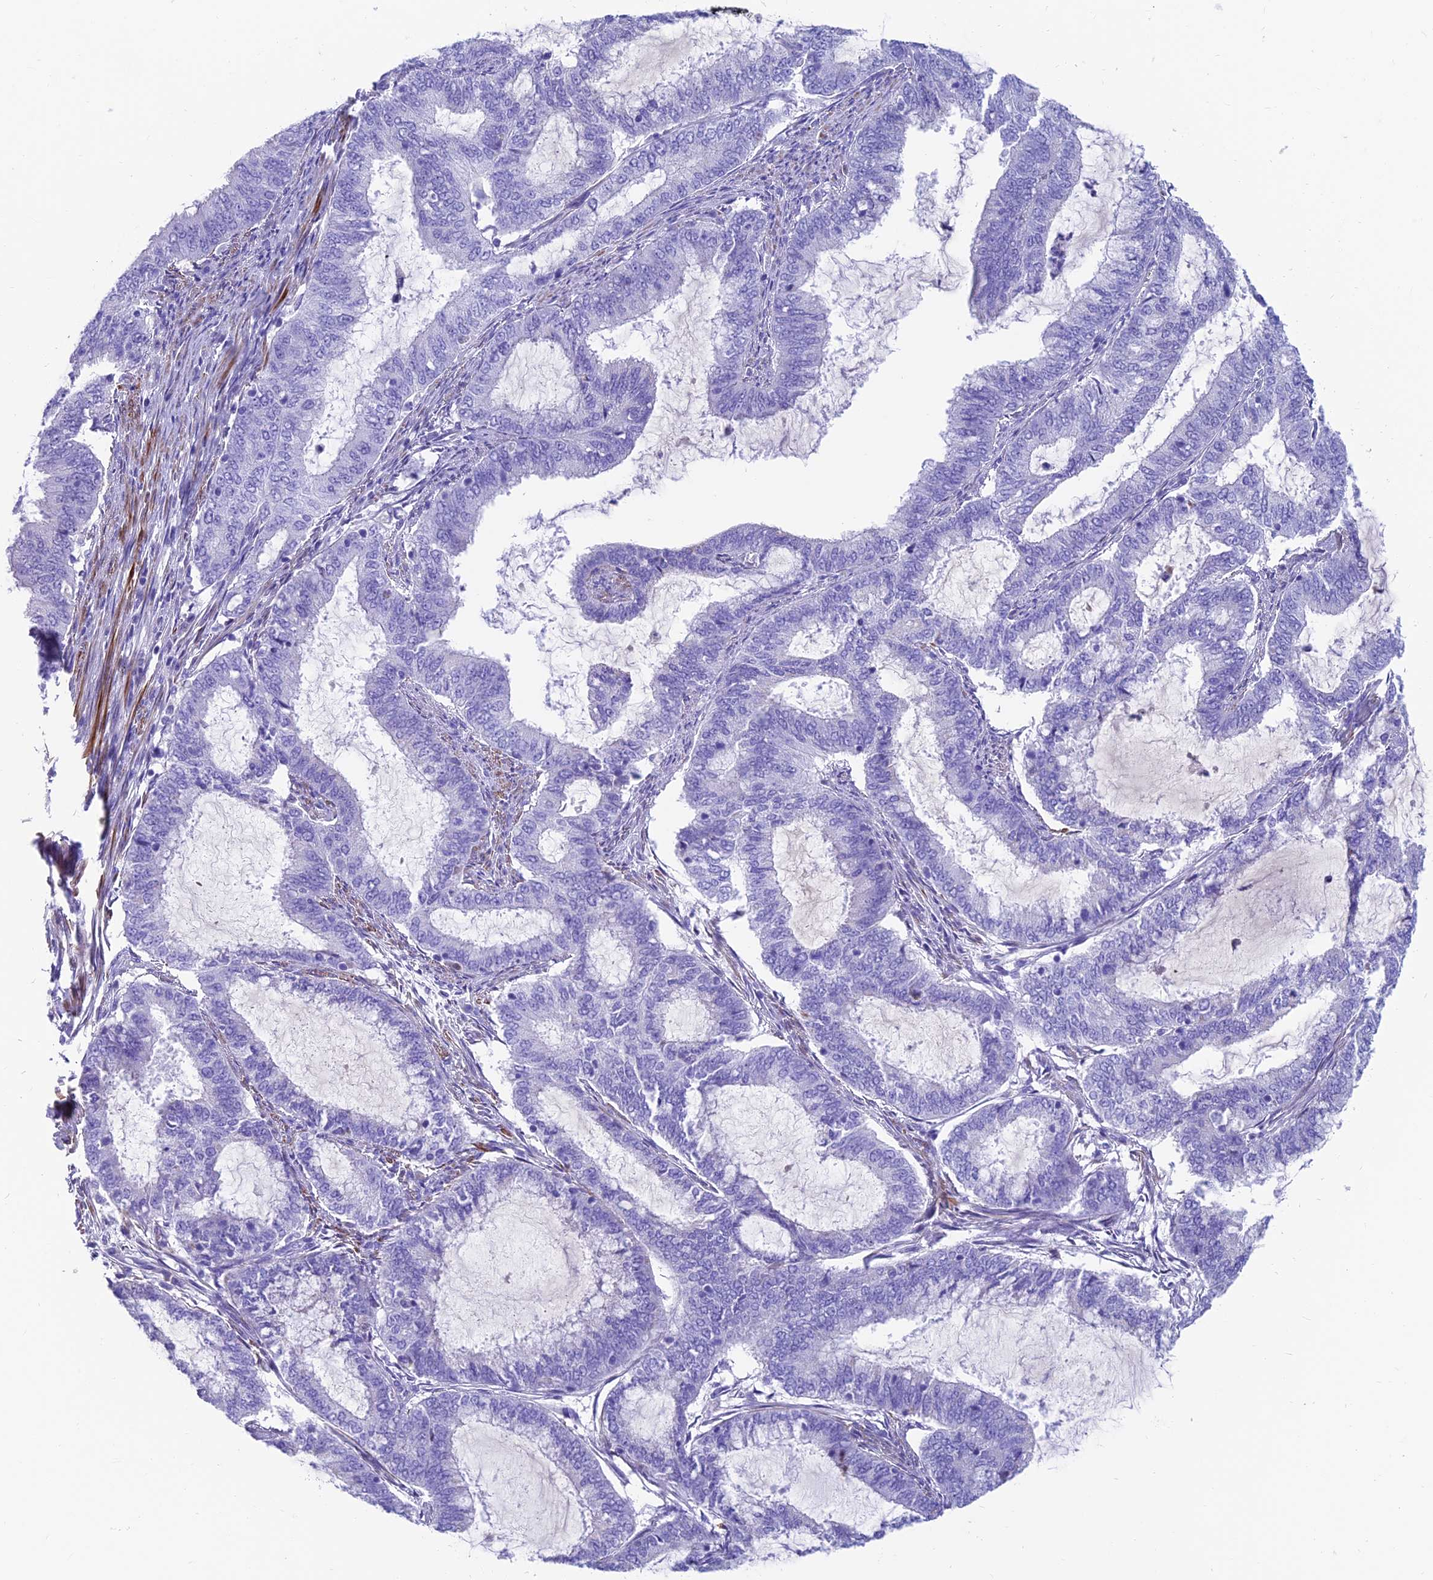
{"staining": {"intensity": "negative", "quantity": "none", "location": "none"}, "tissue": "endometrial cancer", "cell_type": "Tumor cells", "image_type": "cancer", "snomed": [{"axis": "morphology", "description": "Adenocarcinoma, NOS"}, {"axis": "topography", "description": "Endometrium"}], "caption": "Histopathology image shows no significant protein positivity in tumor cells of endometrial cancer (adenocarcinoma).", "gene": "GNG11", "patient": {"sex": "female", "age": 51}}